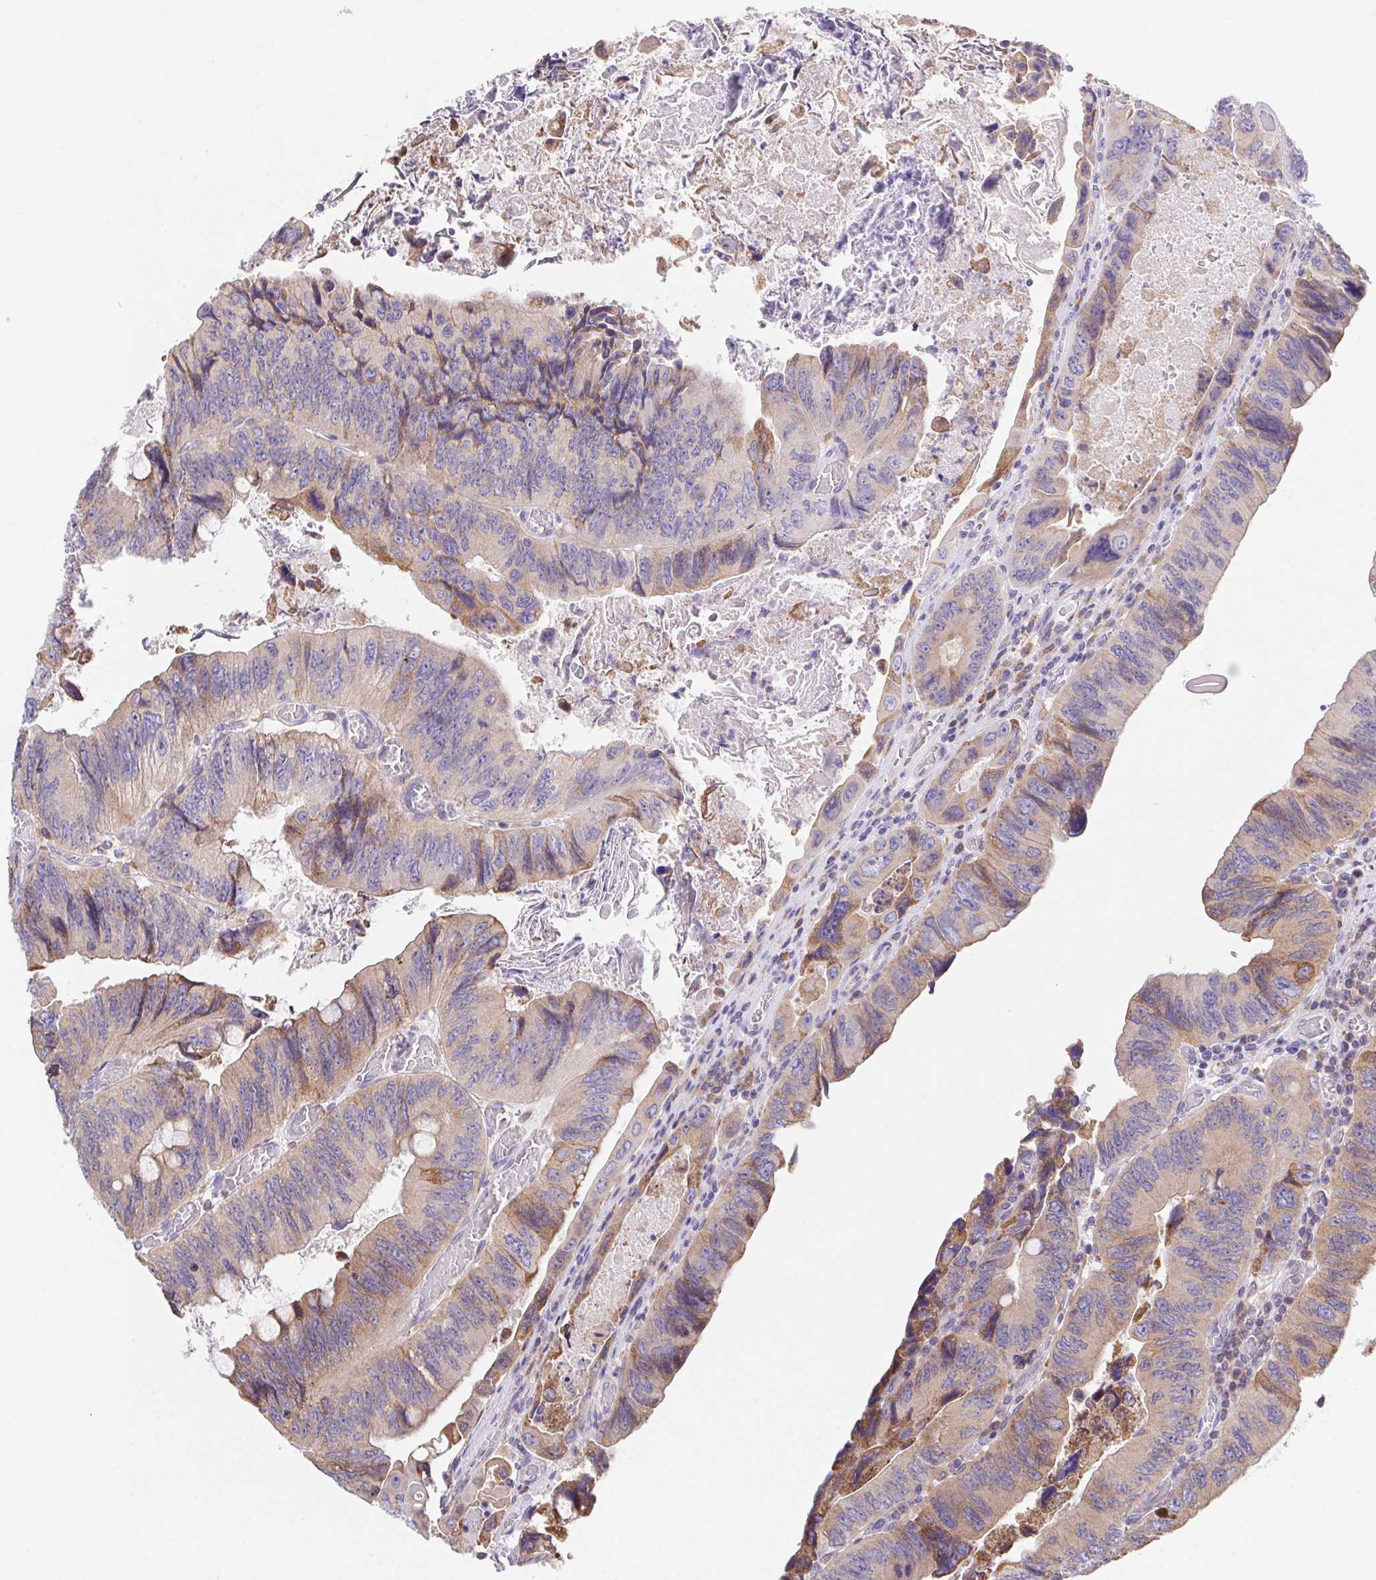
{"staining": {"intensity": "weak", "quantity": ">75%", "location": "cytoplasmic/membranous"}, "tissue": "colorectal cancer", "cell_type": "Tumor cells", "image_type": "cancer", "snomed": [{"axis": "morphology", "description": "Adenocarcinoma, NOS"}, {"axis": "topography", "description": "Colon"}], "caption": "About >75% of tumor cells in human colorectal cancer (adenocarcinoma) demonstrate weak cytoplasmic/membranous protein expression as visualized by brown immunohistochemical staining.", "gene": "ADAM8", "patient": {"sex": "female", "age": 84}}